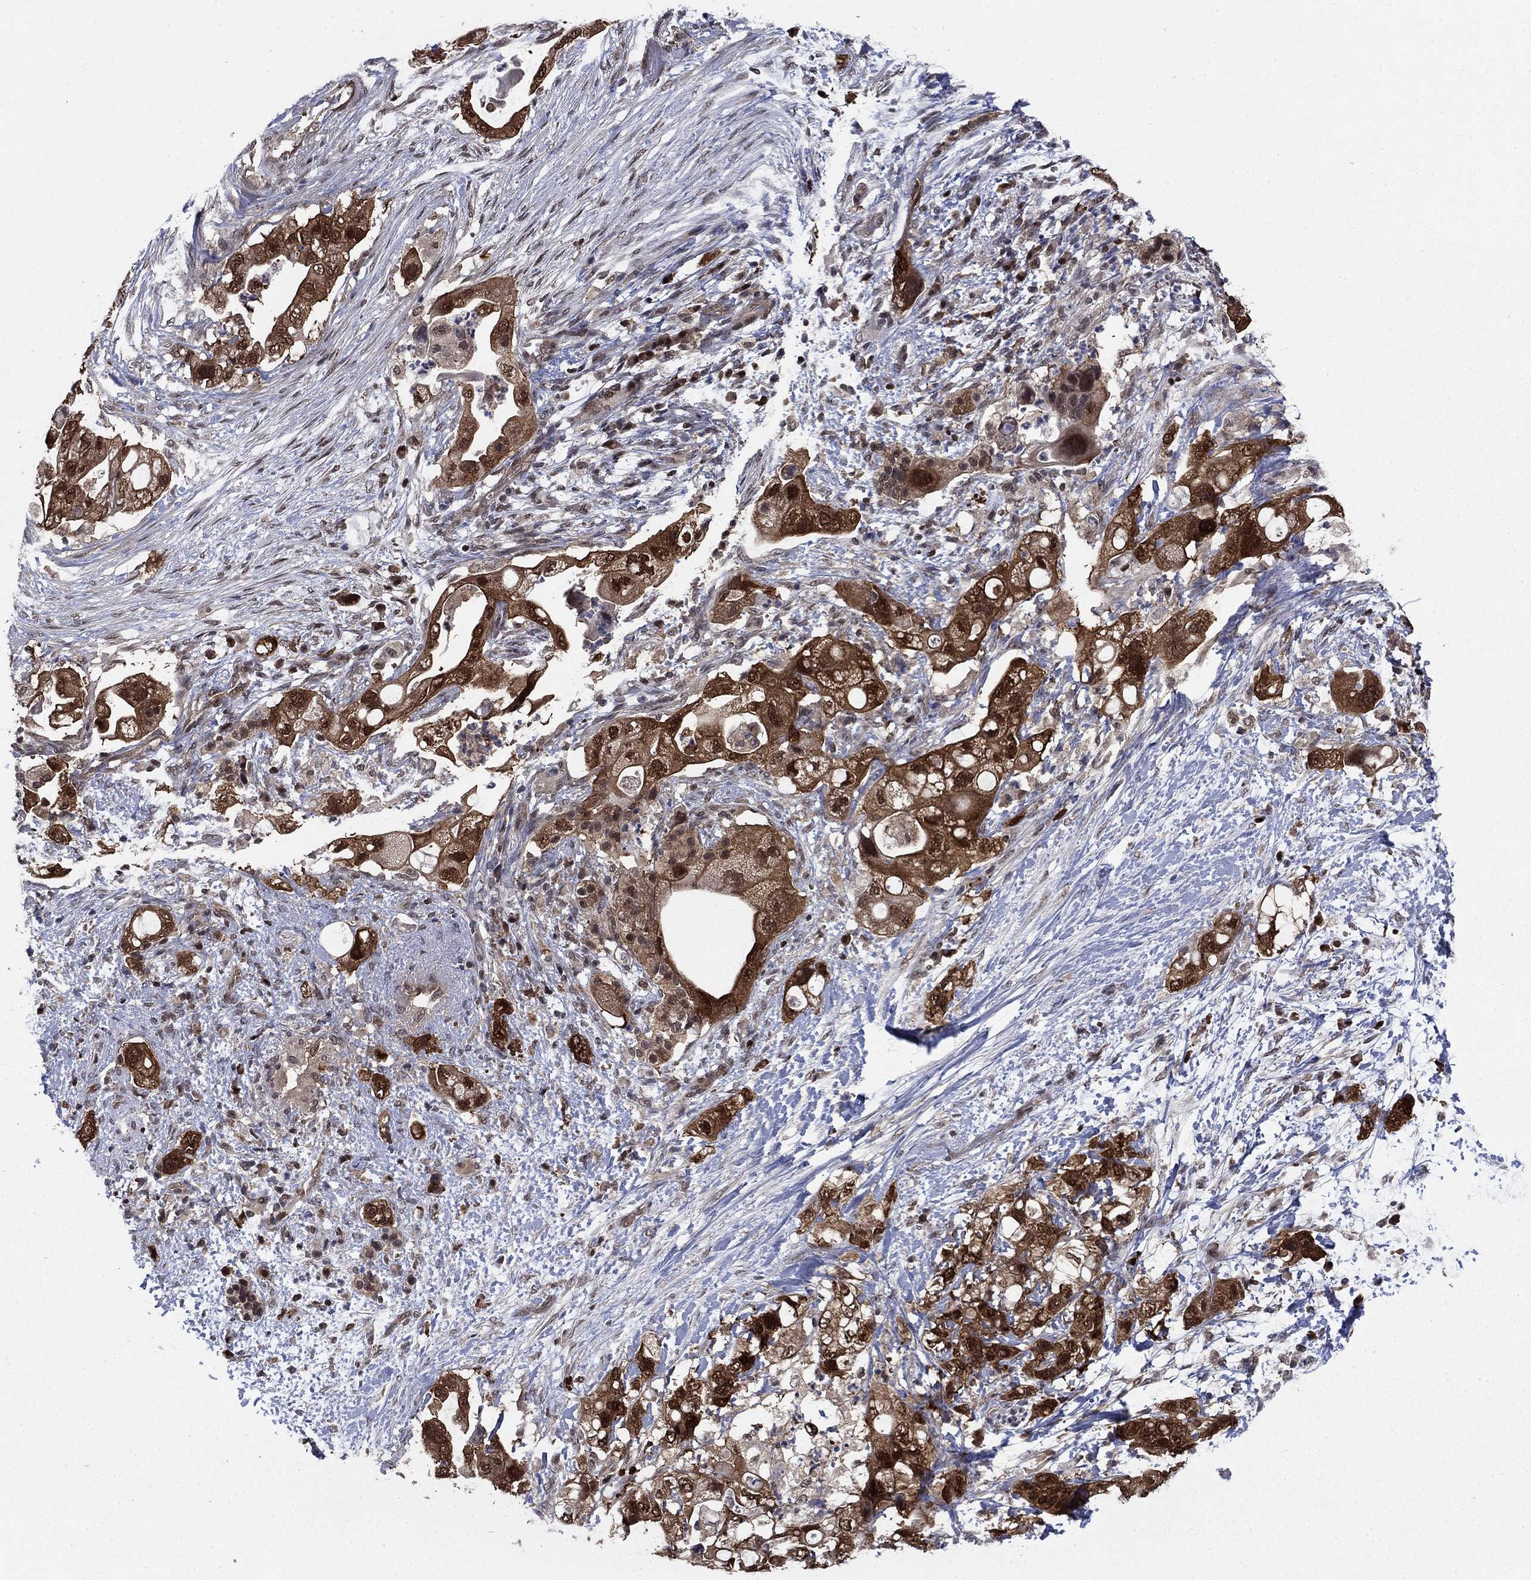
{"staining": {"intensity": "strong", "quantity": ">75%", "location": "cytoplasmic/membranous"}, "tissue": "pancreatic cancer", "cell_type": "Tumor cells", "image_type": "cancer", "snomed": [{"axis": "morphology", "description": "Adenocarcinoma, NOS"}, {"axis": "topography", "description": "Pancreas"}], "caption": "Brown immunohistochemical staining in pancreatic adenocarcinoma displays strong cytoplasmic/membranous staining in about >75% of tumor cells.", "gene": "FKBP4", "patient": {"sex": "female", "age": 72}}